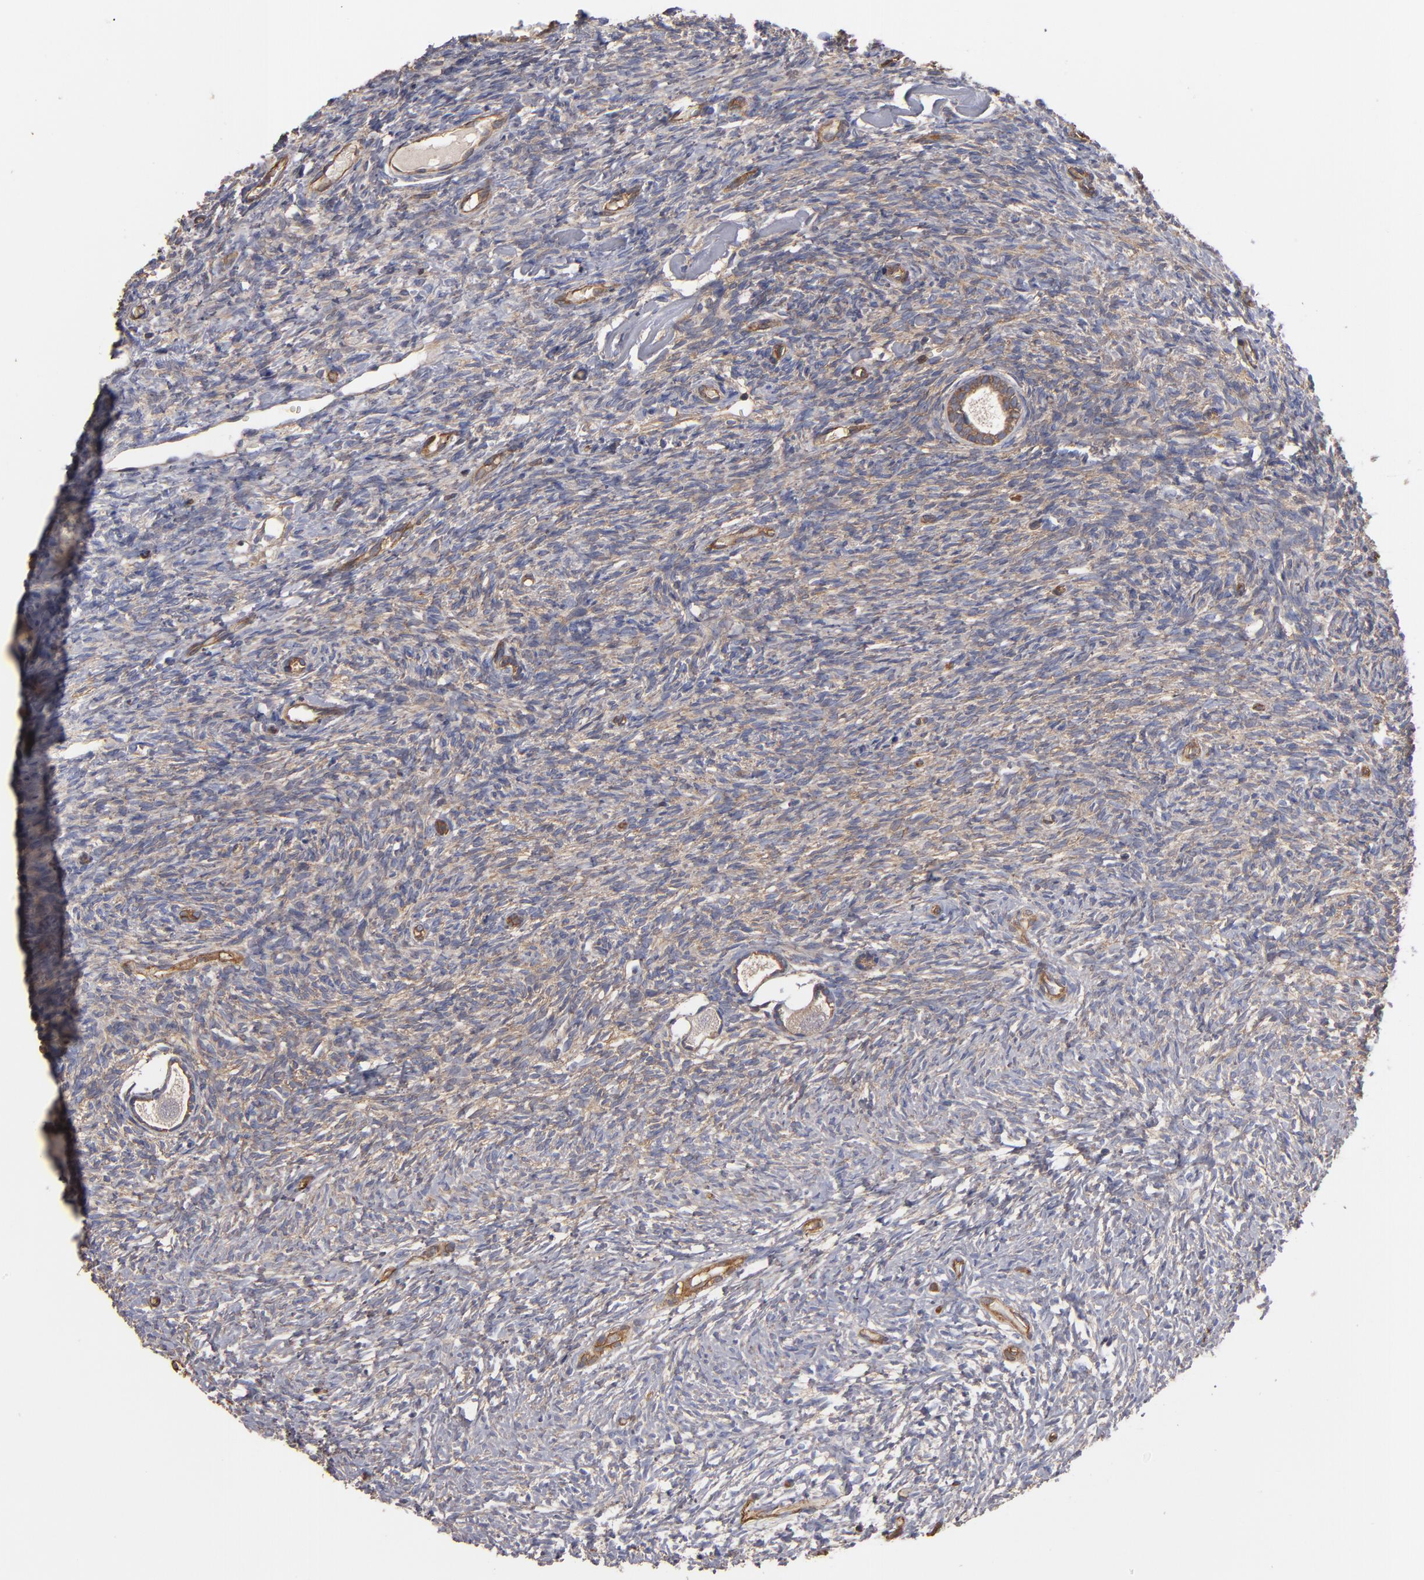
{"staining": {"intensity": "weak", "quantity": ">75%", "location": "cytoplasmic/membranous"}, "tissue": "ovary", "cell_type": "Ovarian stroma cells", "image_type": "normal", "snomed": [{"axis": "morphology", "description": "Normal tissue, NOS"}, {"axis": "topography", "description": "Ovary"}], "caption": "Weak cytoplasmic/membranous protein staining is appreciated in about >75% of ovarian stroma cells in ovary. (Brightfield microscopy of DAB IHC at high magnification).", "gene": "ESYT2", "patient": {"sex": "female", "age": 35}}